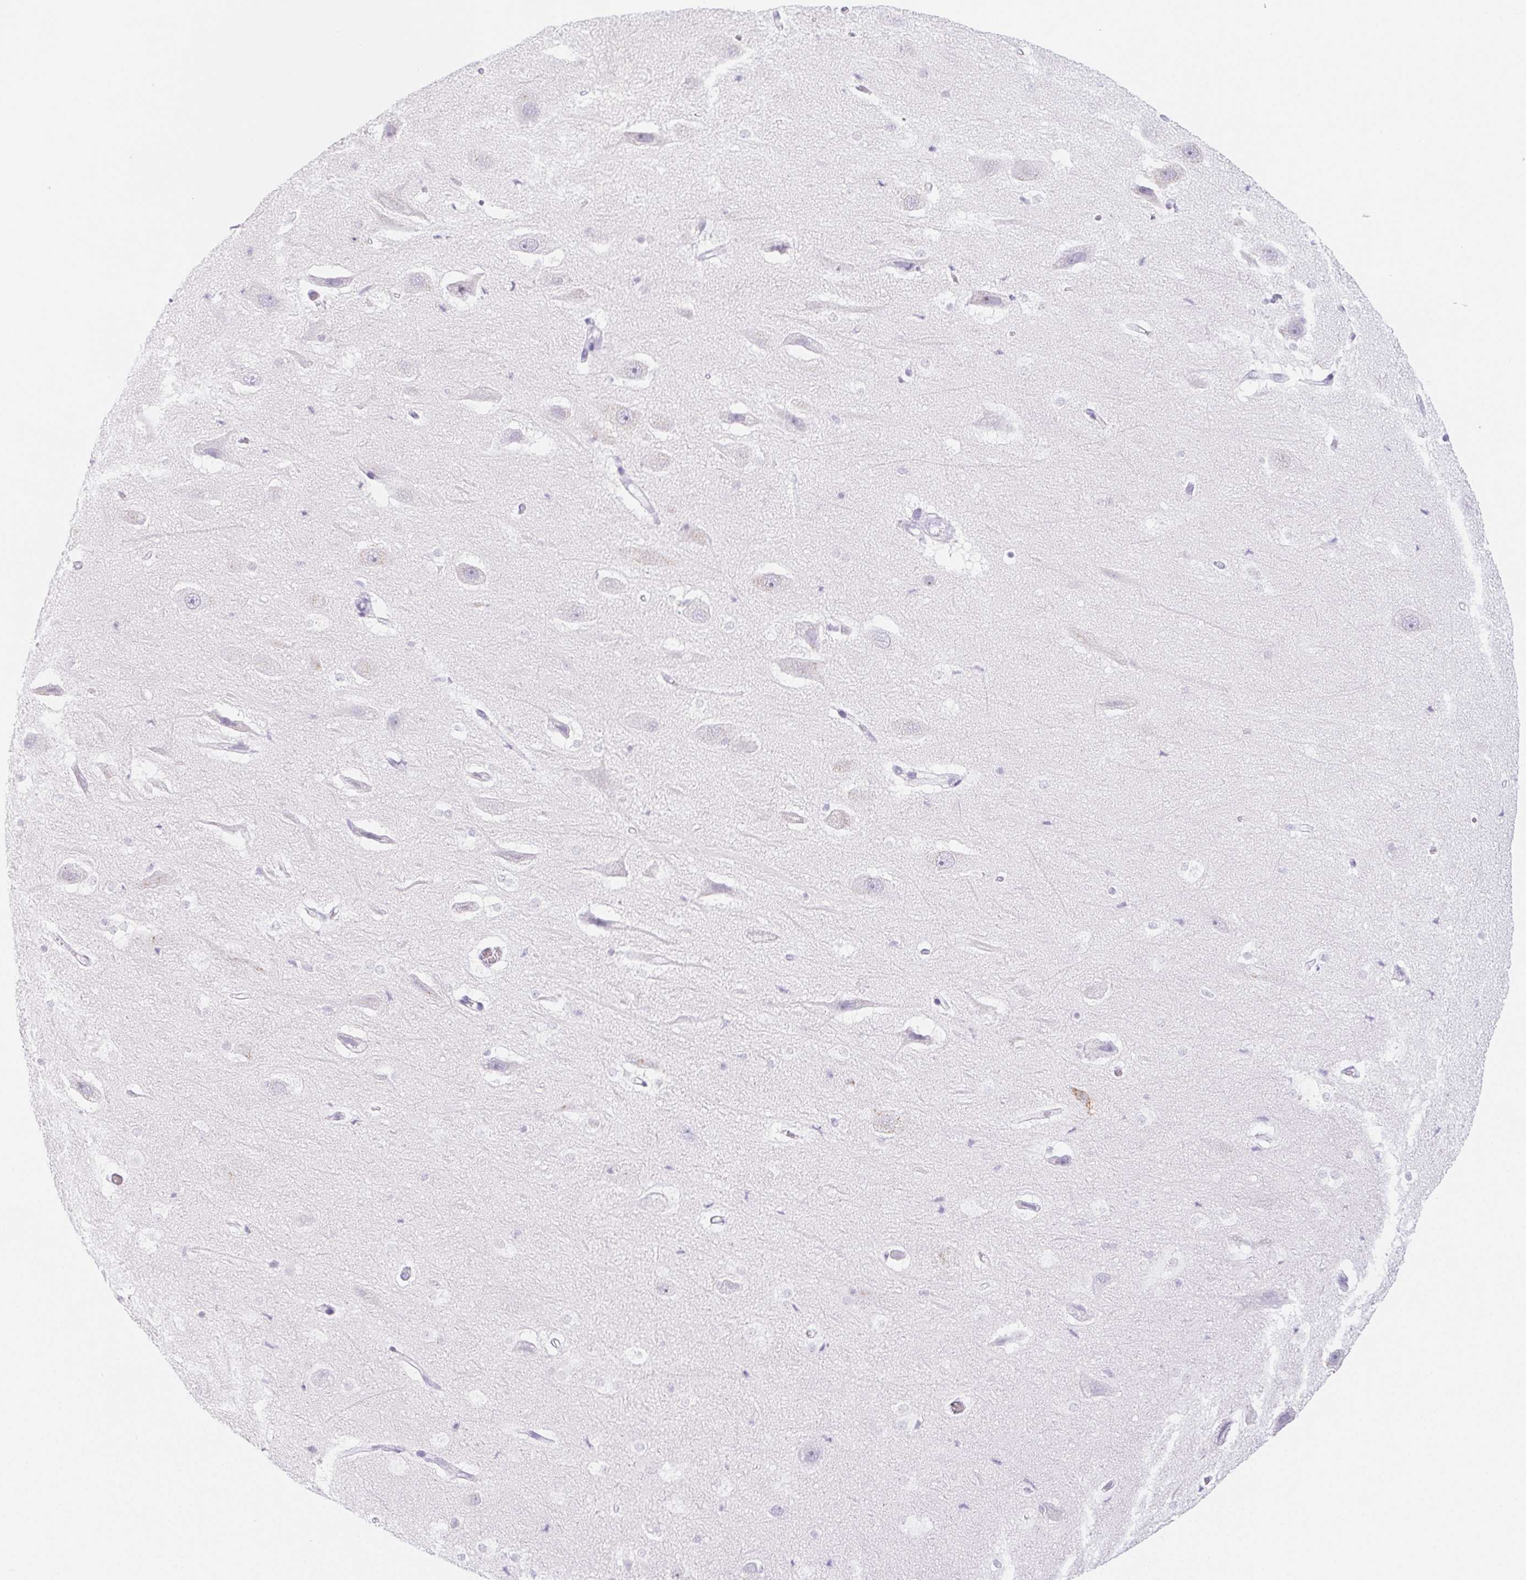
{"staining": {"intensity": "negative", "quantity": "none", "location": "none"}, "tissue": "hippocampus", "cell_type": "Glial cells", "image_type": "normal", "snomed": [{"axis": "morphology", "description": "Normal tissue, NOS"}, {"axis": "topography", "description": "Hippocampus"}], "caption": "IHC of benign hippocampus exhibits no staining in glial cells. (DAB immunohistochemistry, high magnification).", "gene": "ST8SIA3", "patient": {"sex": "male", "age": 26}}